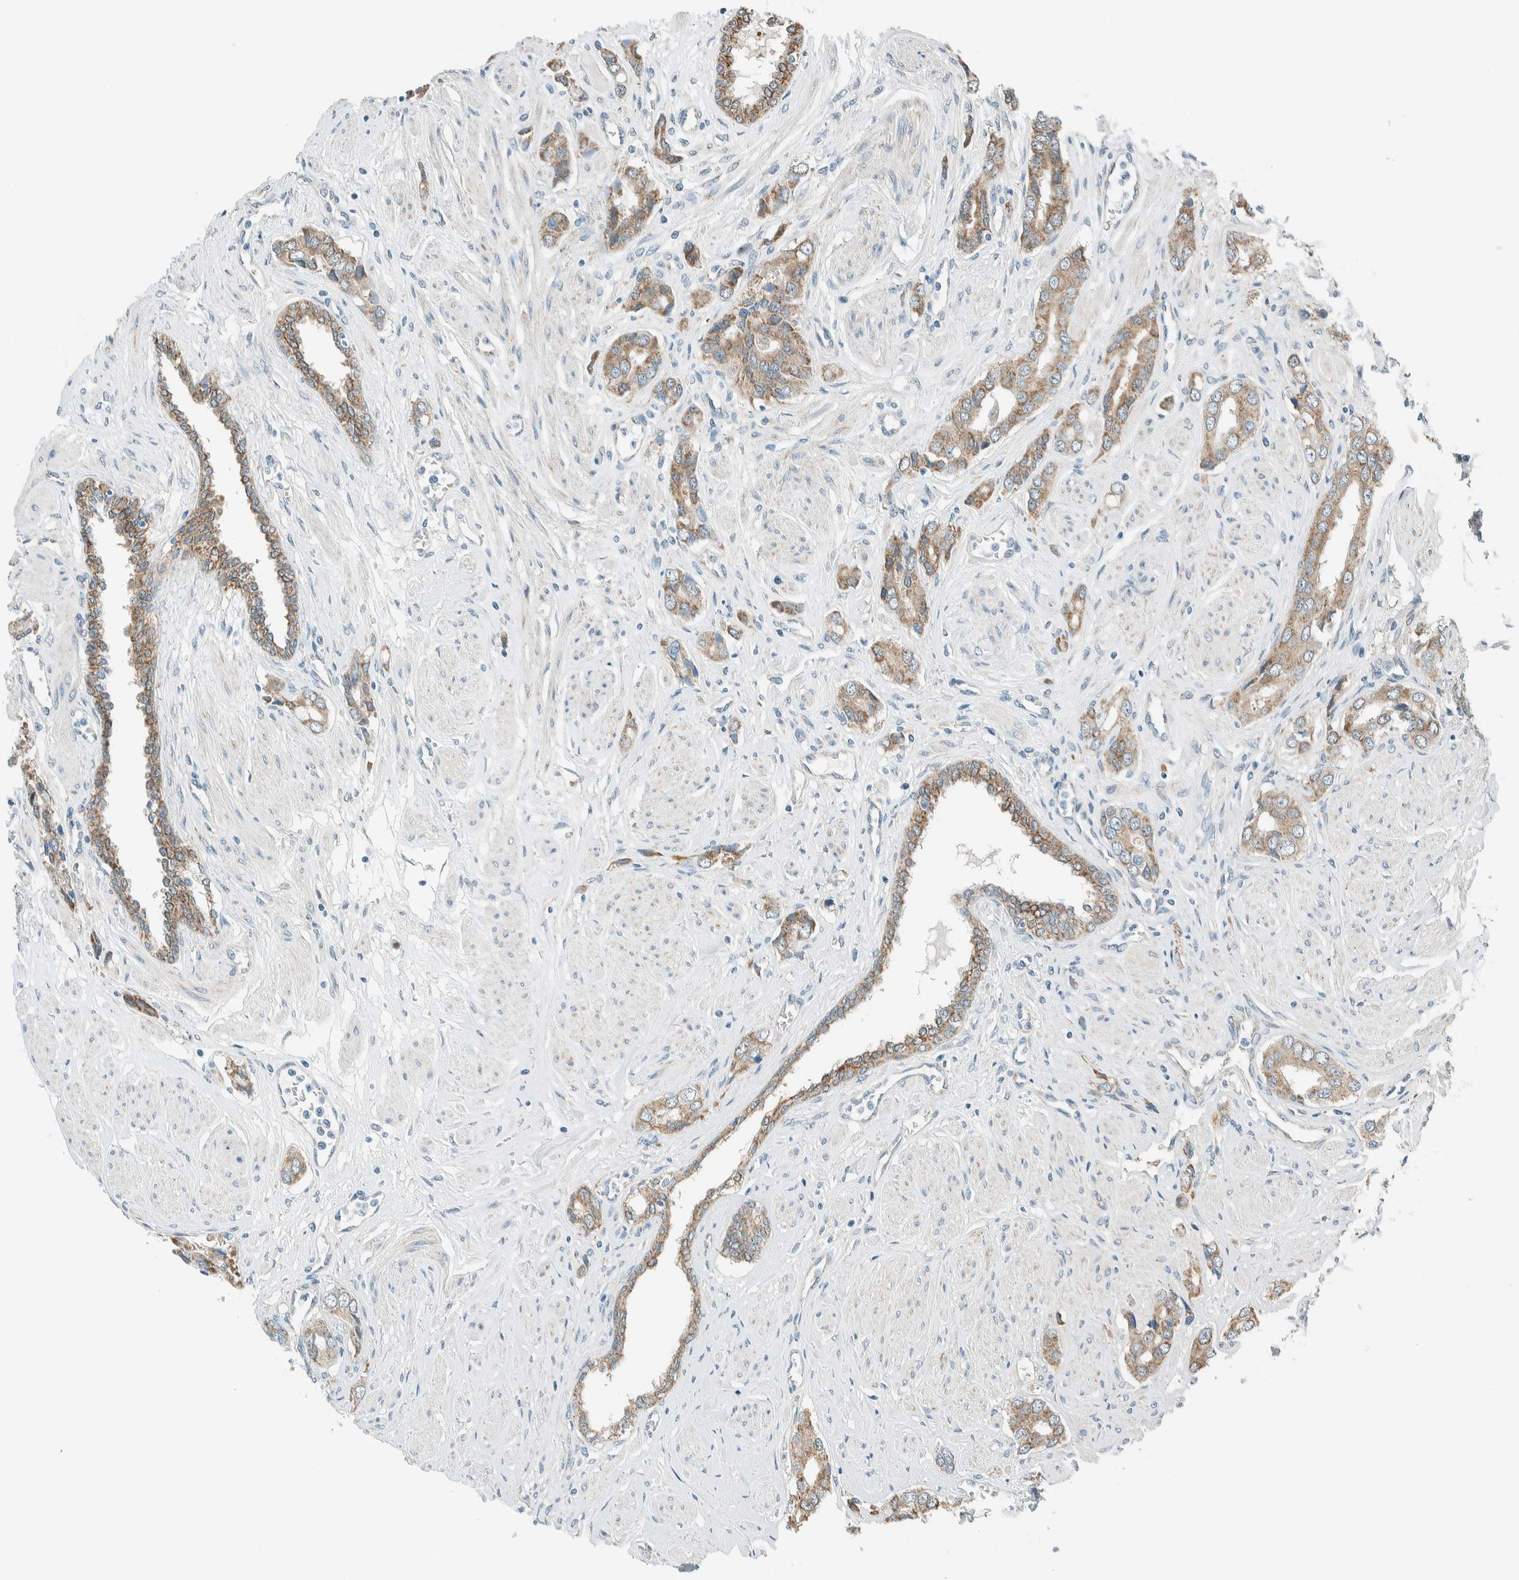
{"staining": {"intensity": "moderate", "quantity": ">75%", "location": "cytoplasmic/membranous"}, "tissue": "prostate cancer", "cell_type": "Tumor cells", "image_type": "cancer", "snomed": [{"axis": "morphology", "description": "Adenocarcinoma, High grade"}, {"axis": "topography", "description": "Prostate"}], "caption": "Human prostate cancer stained for a protein (brown) reveals moderate cytoplasmic/membranous positive expression in approximately >75% of tumor cells.", "gene": "ALDH7A1", "patient": {"sex": "male", "age": 52}}